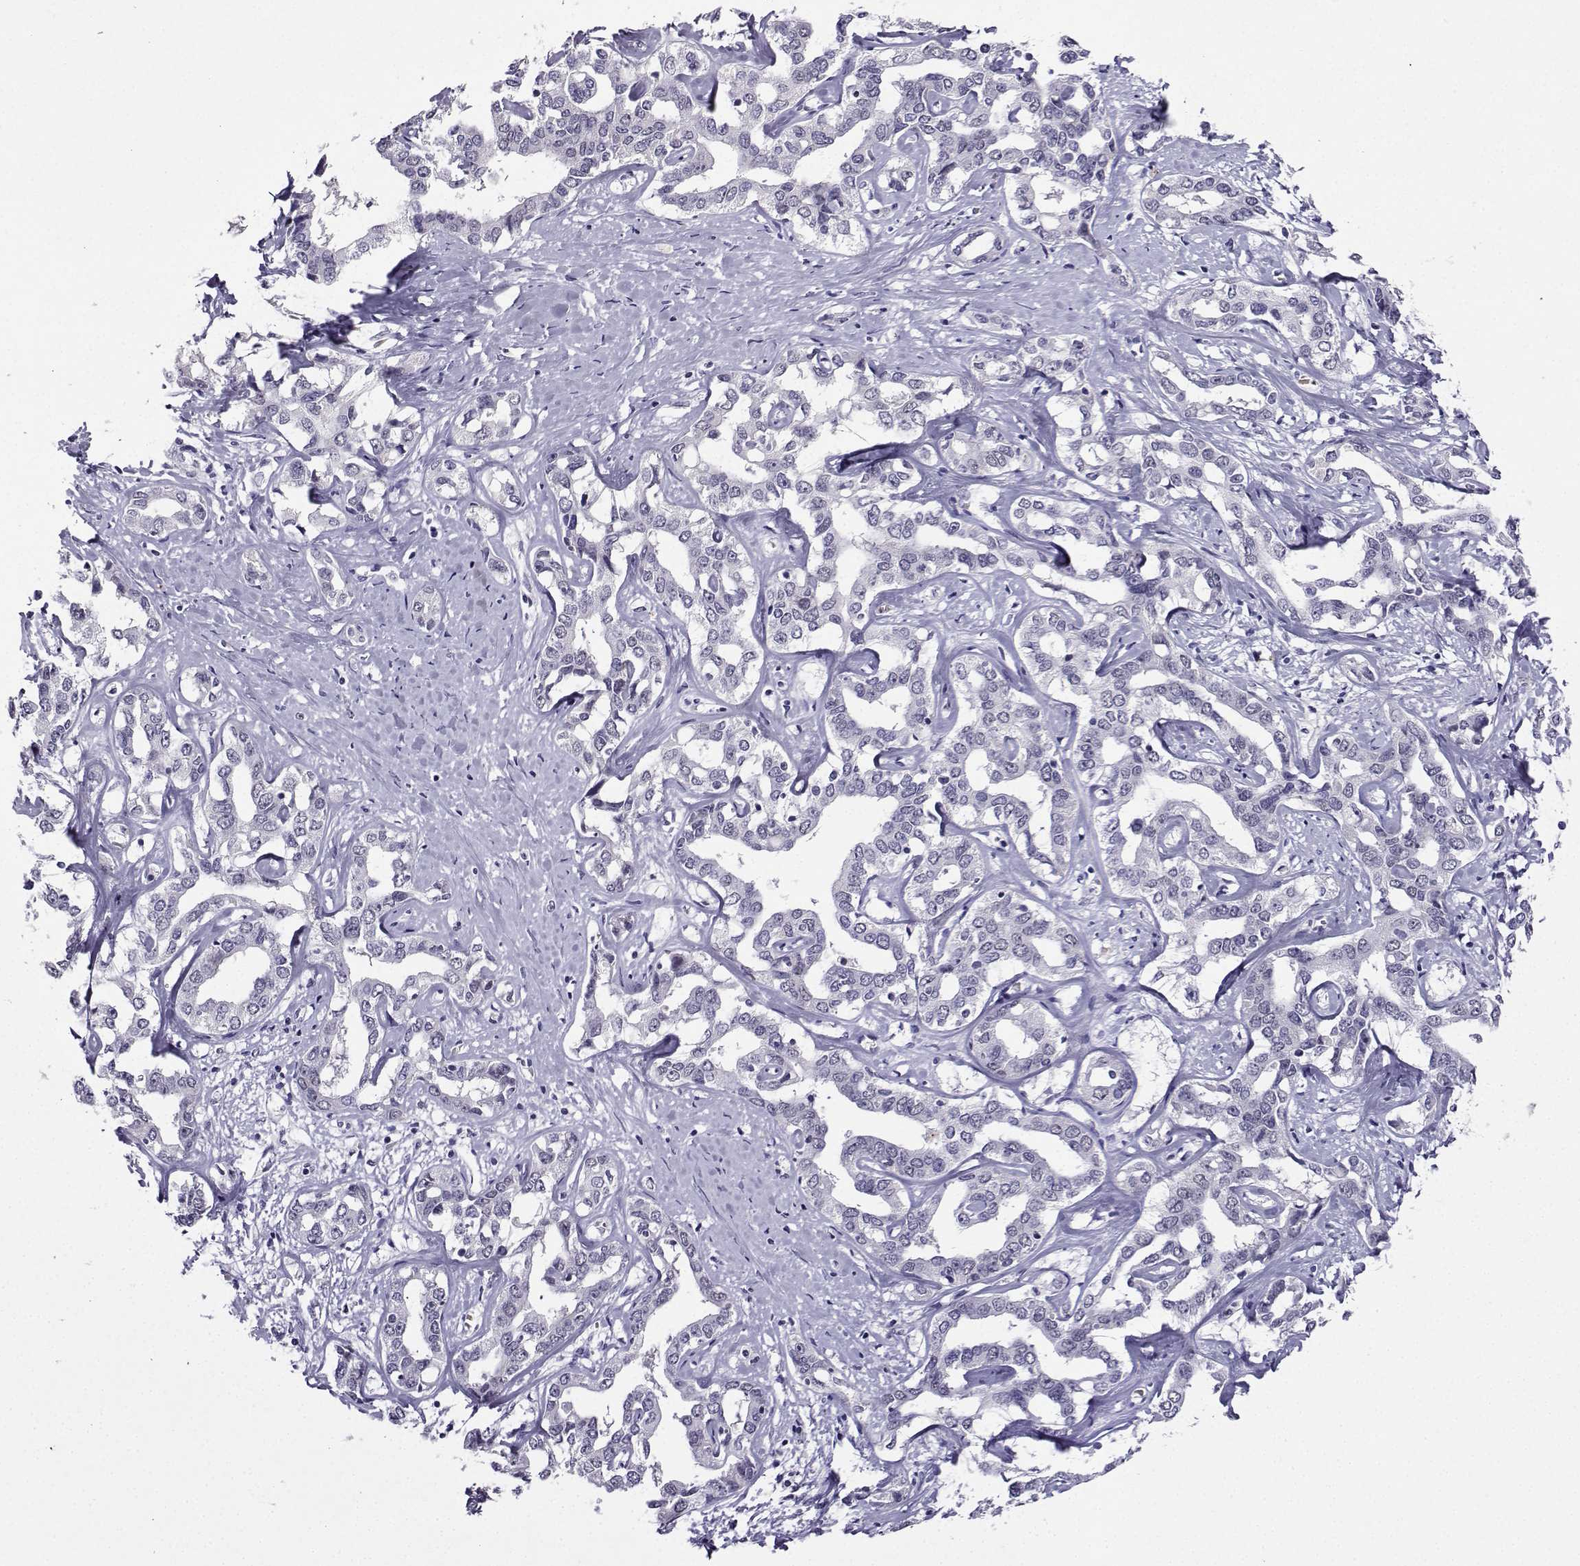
{"staining": {"intensity": "negative", "quantity": "none", "location": "none"}, "tissue": "liver cancer", "cell_type": "Tumor cells", "image_type": "cancer", "snomed": [{"axis": "morphology", "description": "Cholangiocarcinoma"}, {"axis": "topography", "description": "Liver"}], "caption": "Liver cancer was stained to show a protein in brown. There is no significant staining in tumor cells.", "gene": "LRFN2", "patient": {"sex": "male", "age": 59}}